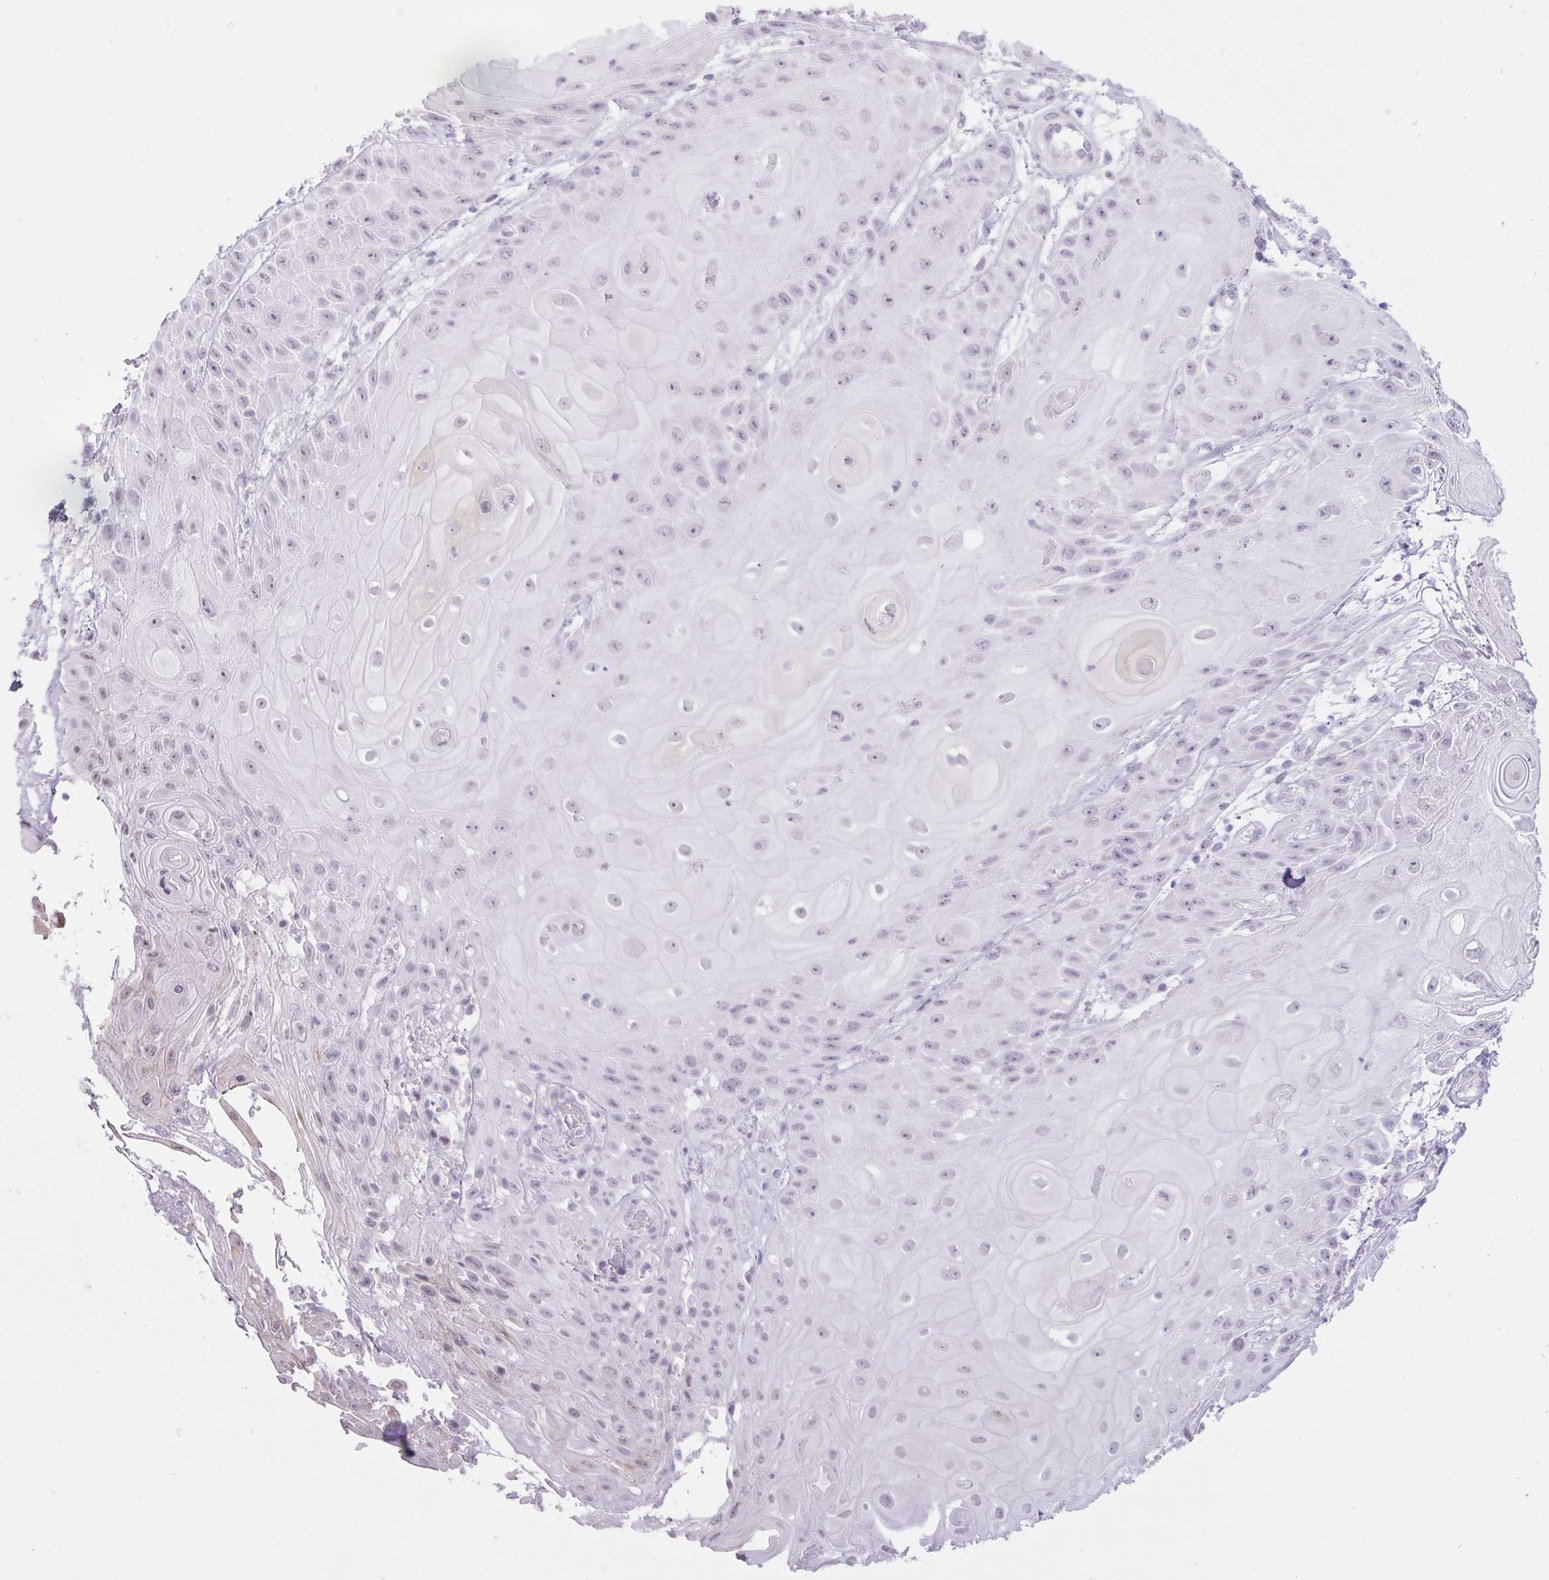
{"staining": {"intensity": "negative", "quantity": "none", "location": "none"}, "tissue": "skin cancer", "cell_type": "Tumor cells", "image_type": "cancer", "snomed": [{"axis": "morphology", "description": "Squamous cell carcinoma, NOS"}, {"axis": "topography", "description": "Skin"}], "caption": "An IHC photomicrograph of skin cancer is shown. There is no staining in tumor cells of skin cancer.", "gene": "BCAS1", "patient": {"sex": "male", "age": 62}}